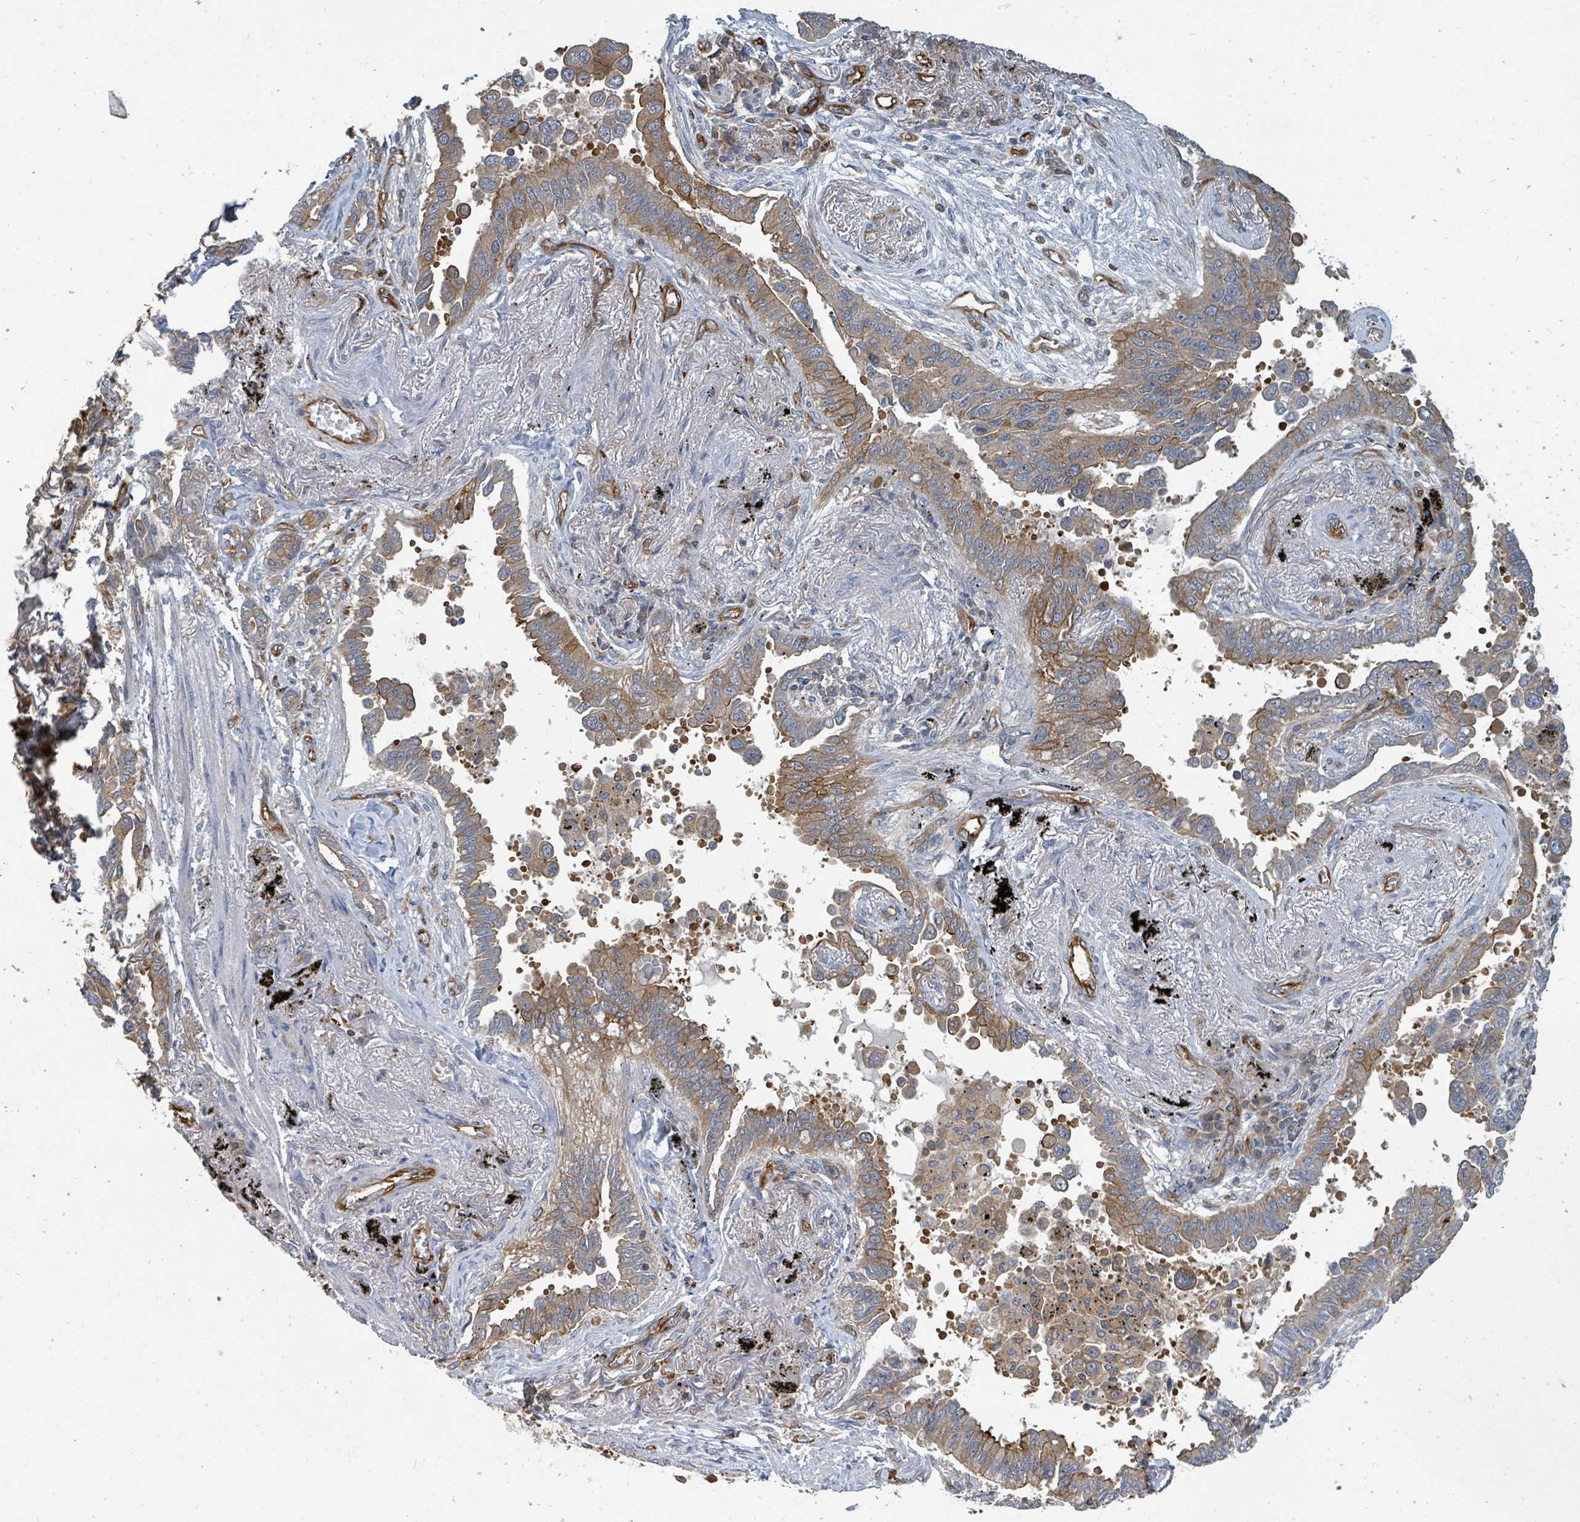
{"staining": {"intensity": "moderate", "quantity": ">75%", "location": "cytoplasmic/membranous"}, "tissue": "lung cancer", "cell_type": "Tumor cells", "image_type": "cancer", "snomed": [{"axis": "morphology", "description": "Adenocarcinoma, NOS"}, {"axis": "topography", "description": "Lung"}], "caption": "Brown immunohistochemical staining in human lung cancer (adenocarcinoma) shows moderate cytoplasmic/membranous expression in about >75% of tumor cells.", "gene": "BOLA2B", "patient": {"sex": "male", "age": 67}}